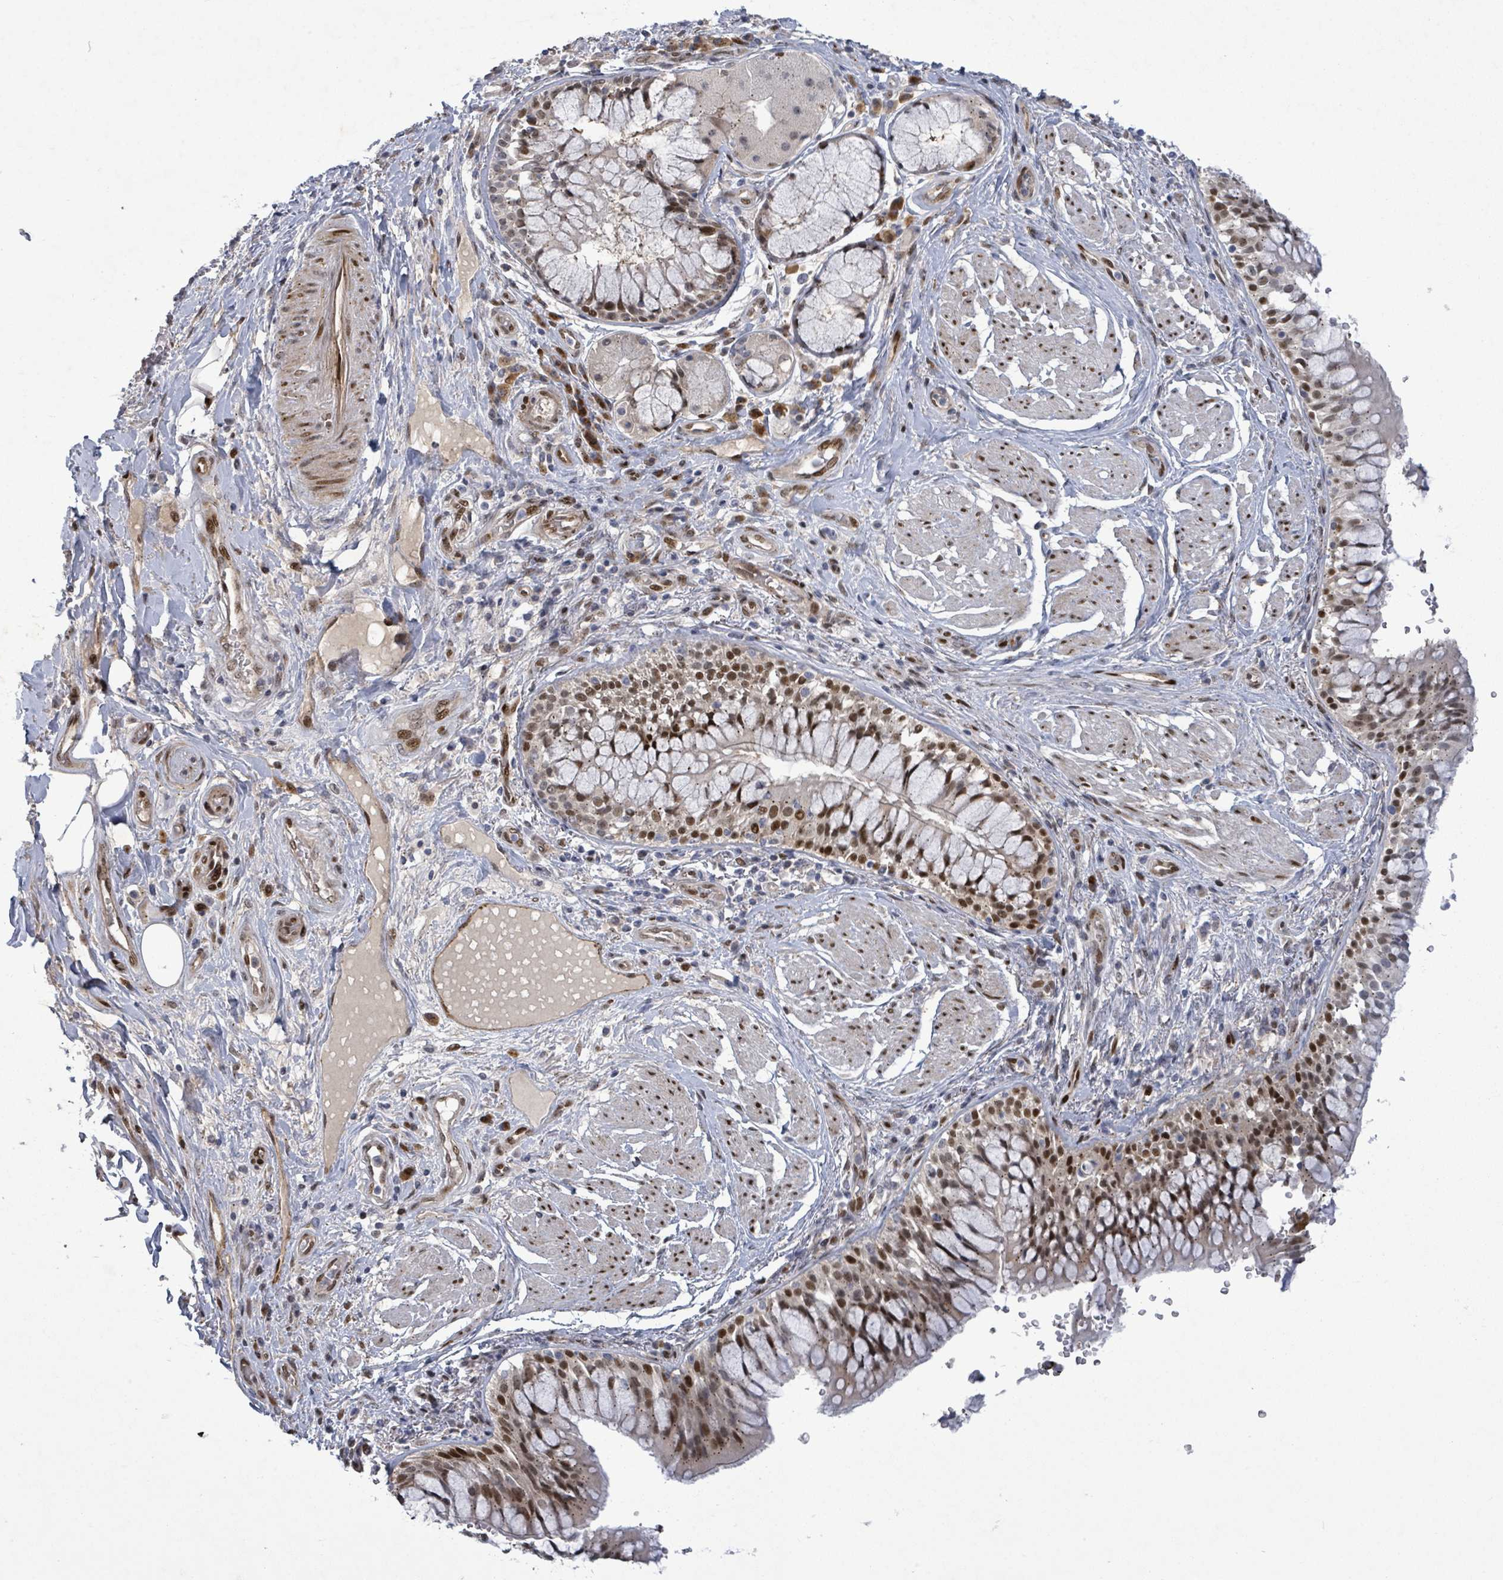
{"staining": {"intensity": "negative", "quantity": "none", "location": "none"}, "tissue": "adipose tissue", "cell_type": "Adipocytes", "image_type": "normal", "snomed": [{"axis": "morphology", "description": "Normal tissue, NOS"}, {"axis": "morphology", "description": "Squamous cell carcinoma, NOS"}, {"axis": "topography", "description": "Bronchus"}, {"axis": "topography", "description": "Lung"}], "caption": "There is no significant positivity in adipocytes of adipose tissue. Brightfield microscopy of IHC stained with DAB (brown) and hematoxylin (blue), captured at high magnification.", "gene": "TUSC1", "patient": {"sex": "male", "age": 64}}